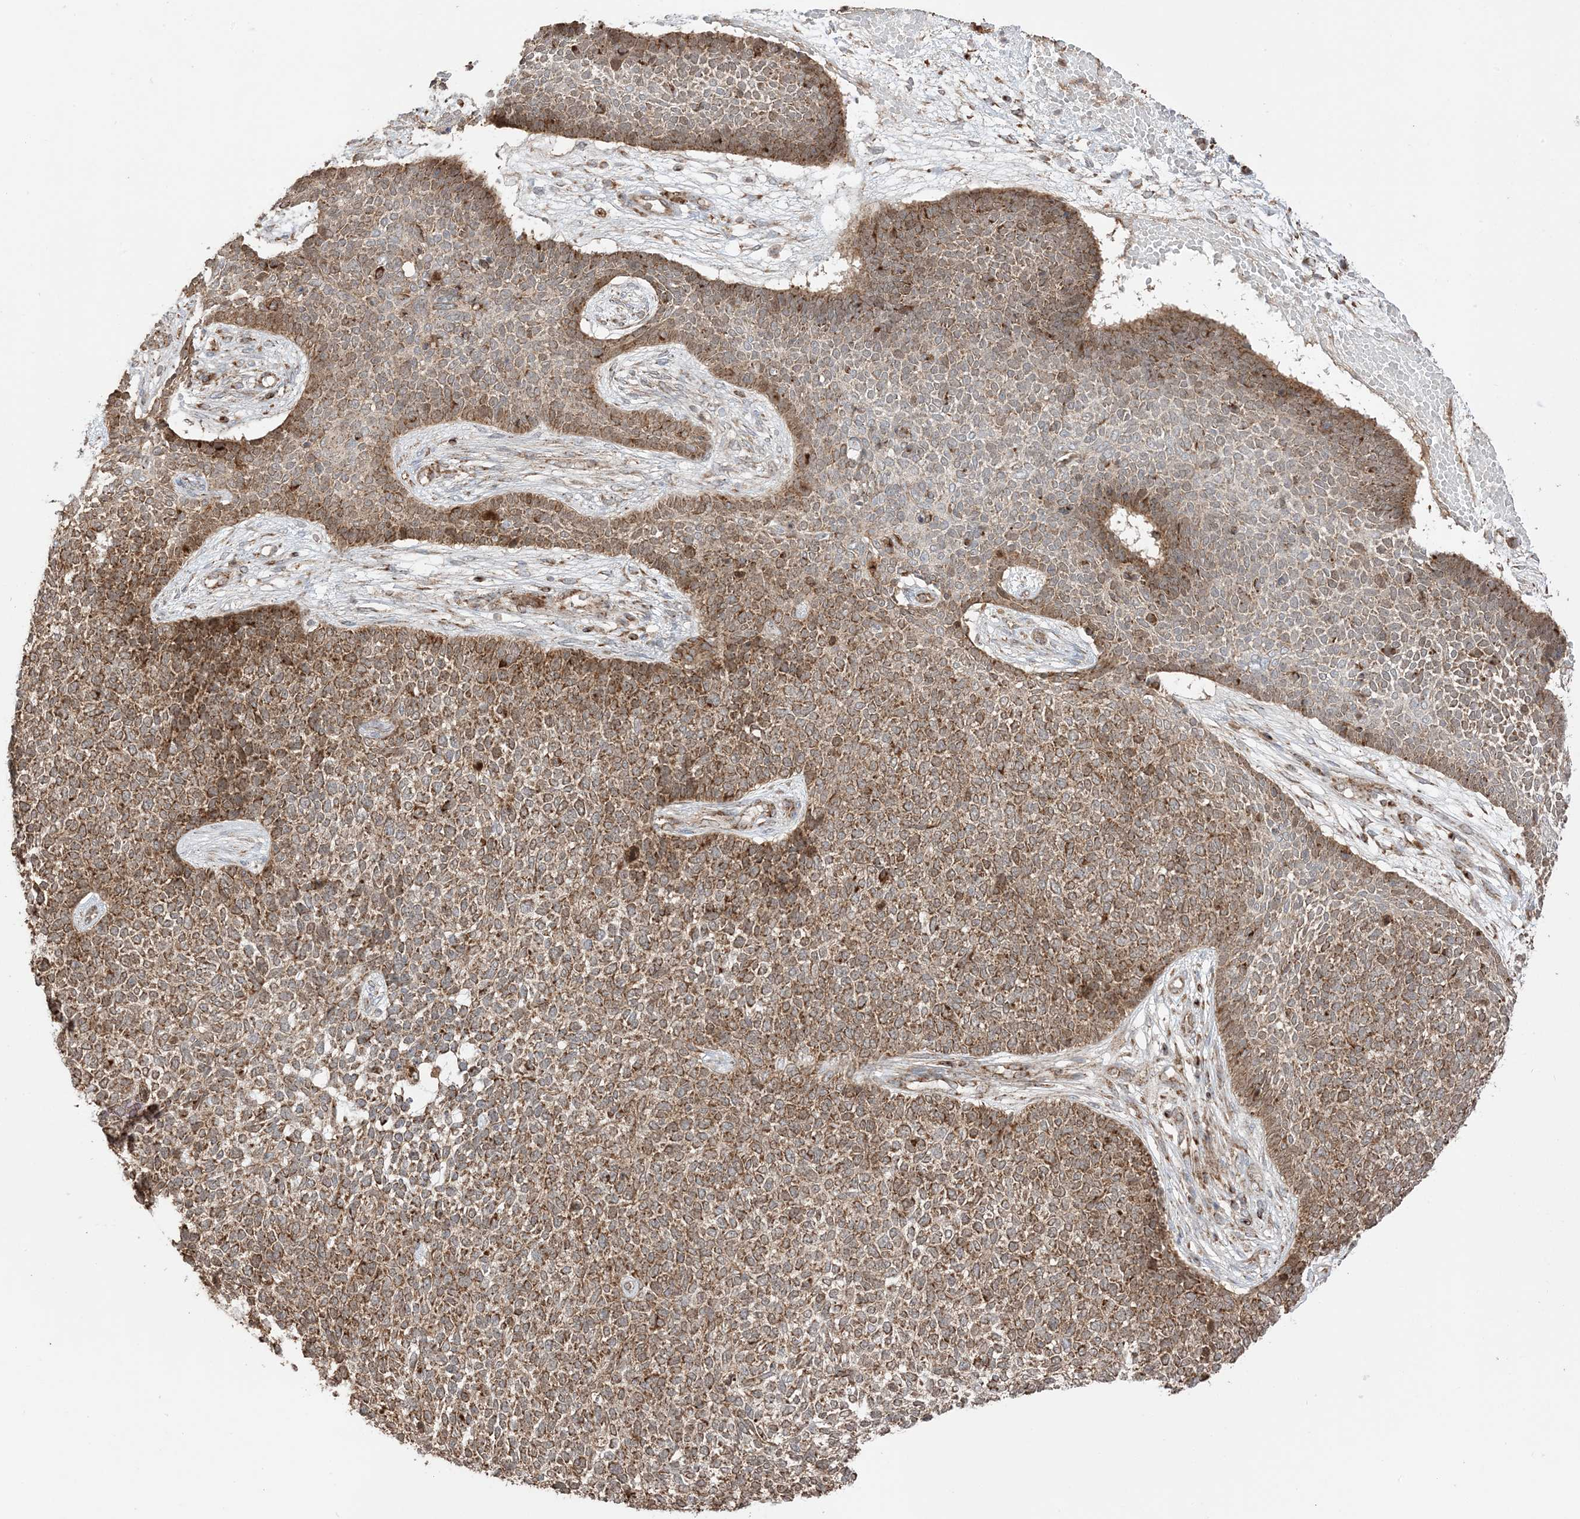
{"staining": {"intensity": "moderate", "quantity": ">75%", "location": "cytoplasmic/membranous"}, "tissue": "skin cancer", "cell_type": "Tumor cells", "image_type": "cancer", "snomed": [{"axis": "morphology", "description": "Basal cell carcinoma"}, {"axis": "topography", "description": "Skin"}], "caption": "Immunohistochemistry photomicrograph of neoplastic tissue: skin basal cell carcinoma stained using immunohistochemistry (IHC) displays medium levels of moderate protein expression localized specifically in the cytoplasmic/membranous of tumor cells, appearing as a cytoplasmic/membranous brown color.", "gene": "N4BP3", "patient": {"sex": "female", "age": 84}}